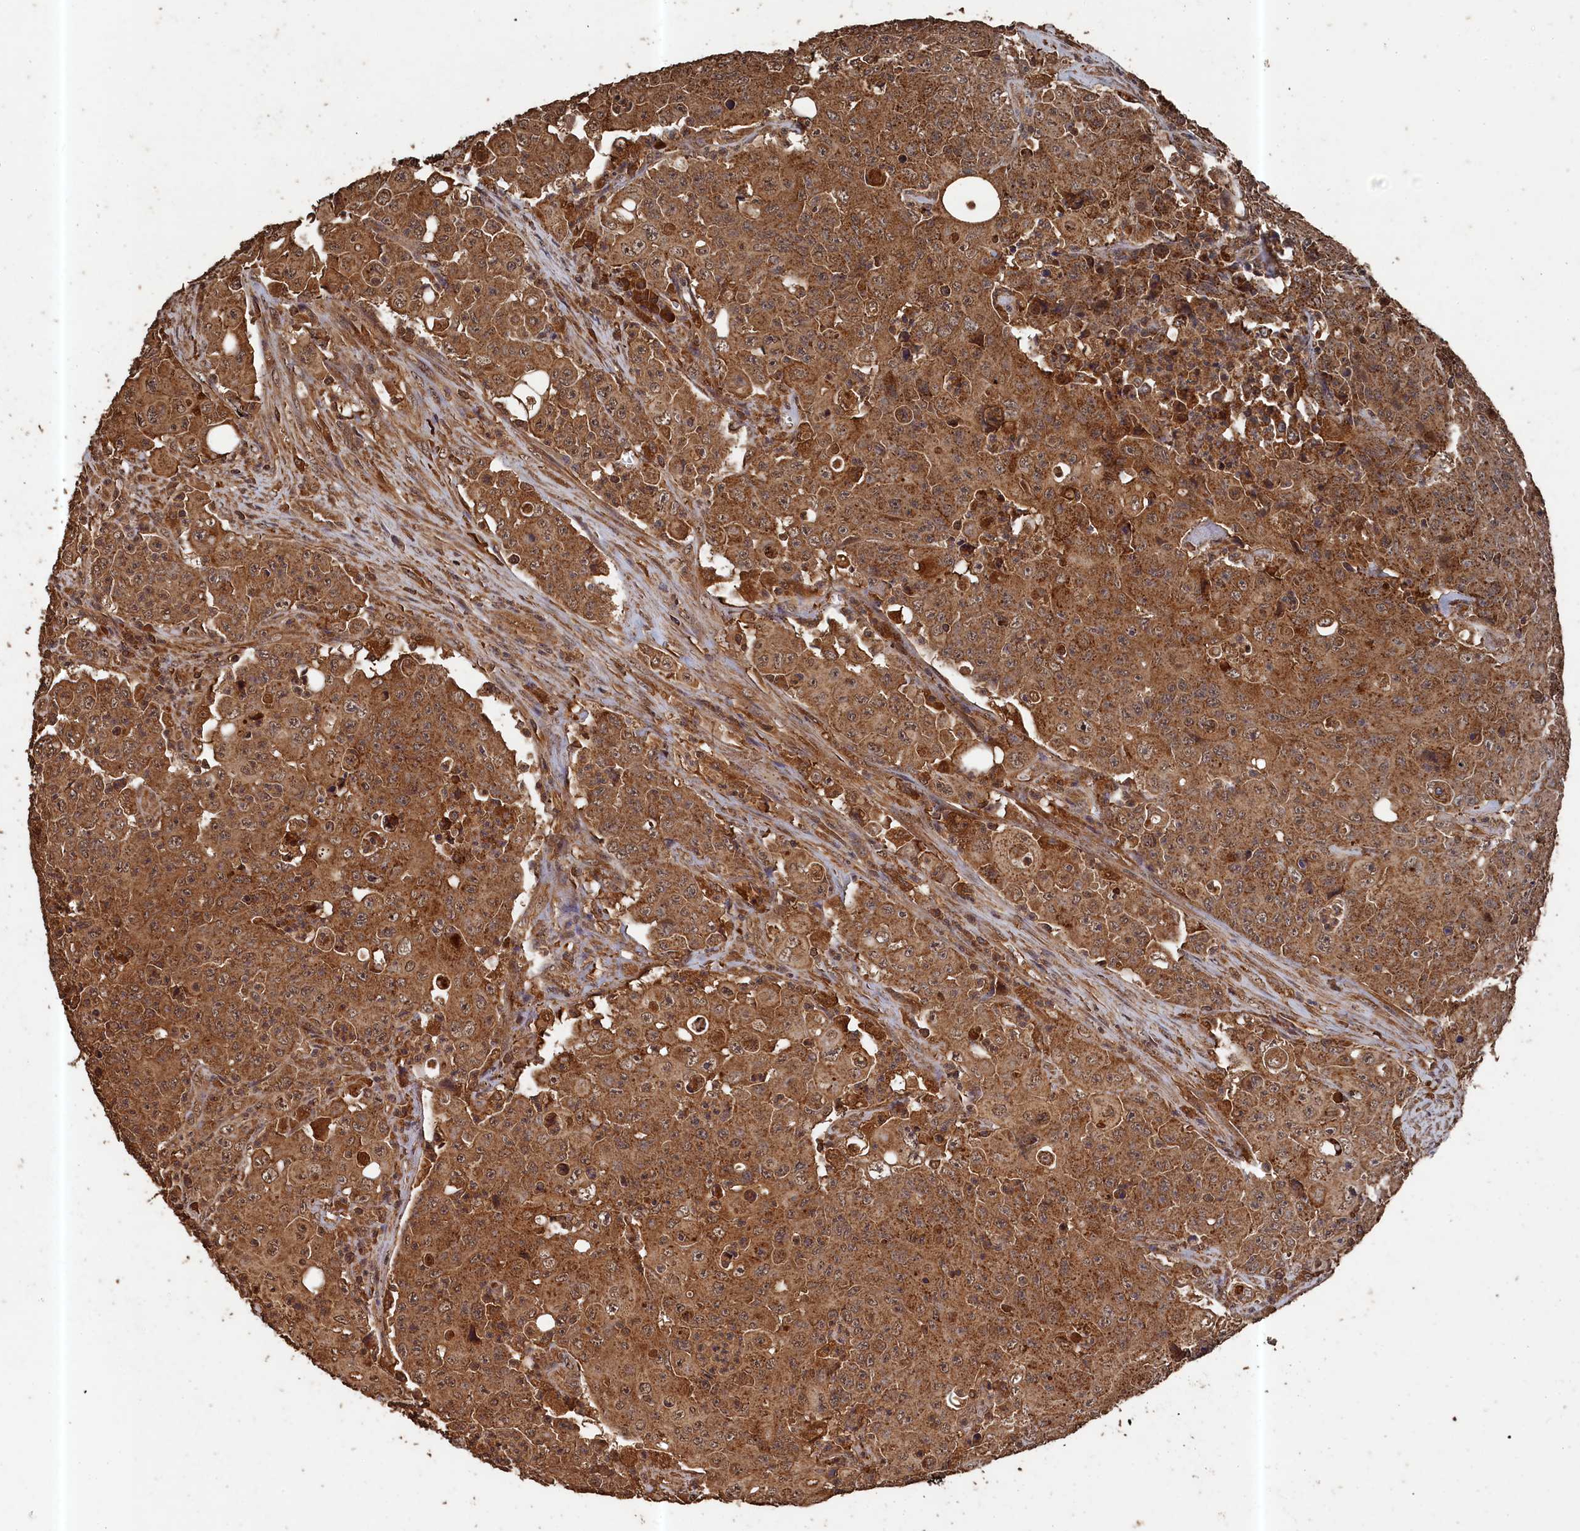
{"staining": {"intensity": "moderate", "quantity": ">75%", "location": "cytoplasmic/membranous"}, "tissue": "colorectal cancer", "cell_type": "Tumor cells", "image_type": "cancer", "snomed": [{"axis": "morphology", "description": "Adenocarcinoma, NOS"}, {"axis": "topography", "description": "Colon"}], "caption": "Human colorectal cancer stained with a protein marker demonstrates moderate staining in tumor cells.", "gene": "SNX33", "patient": {"sex": "male", "age": 51}}